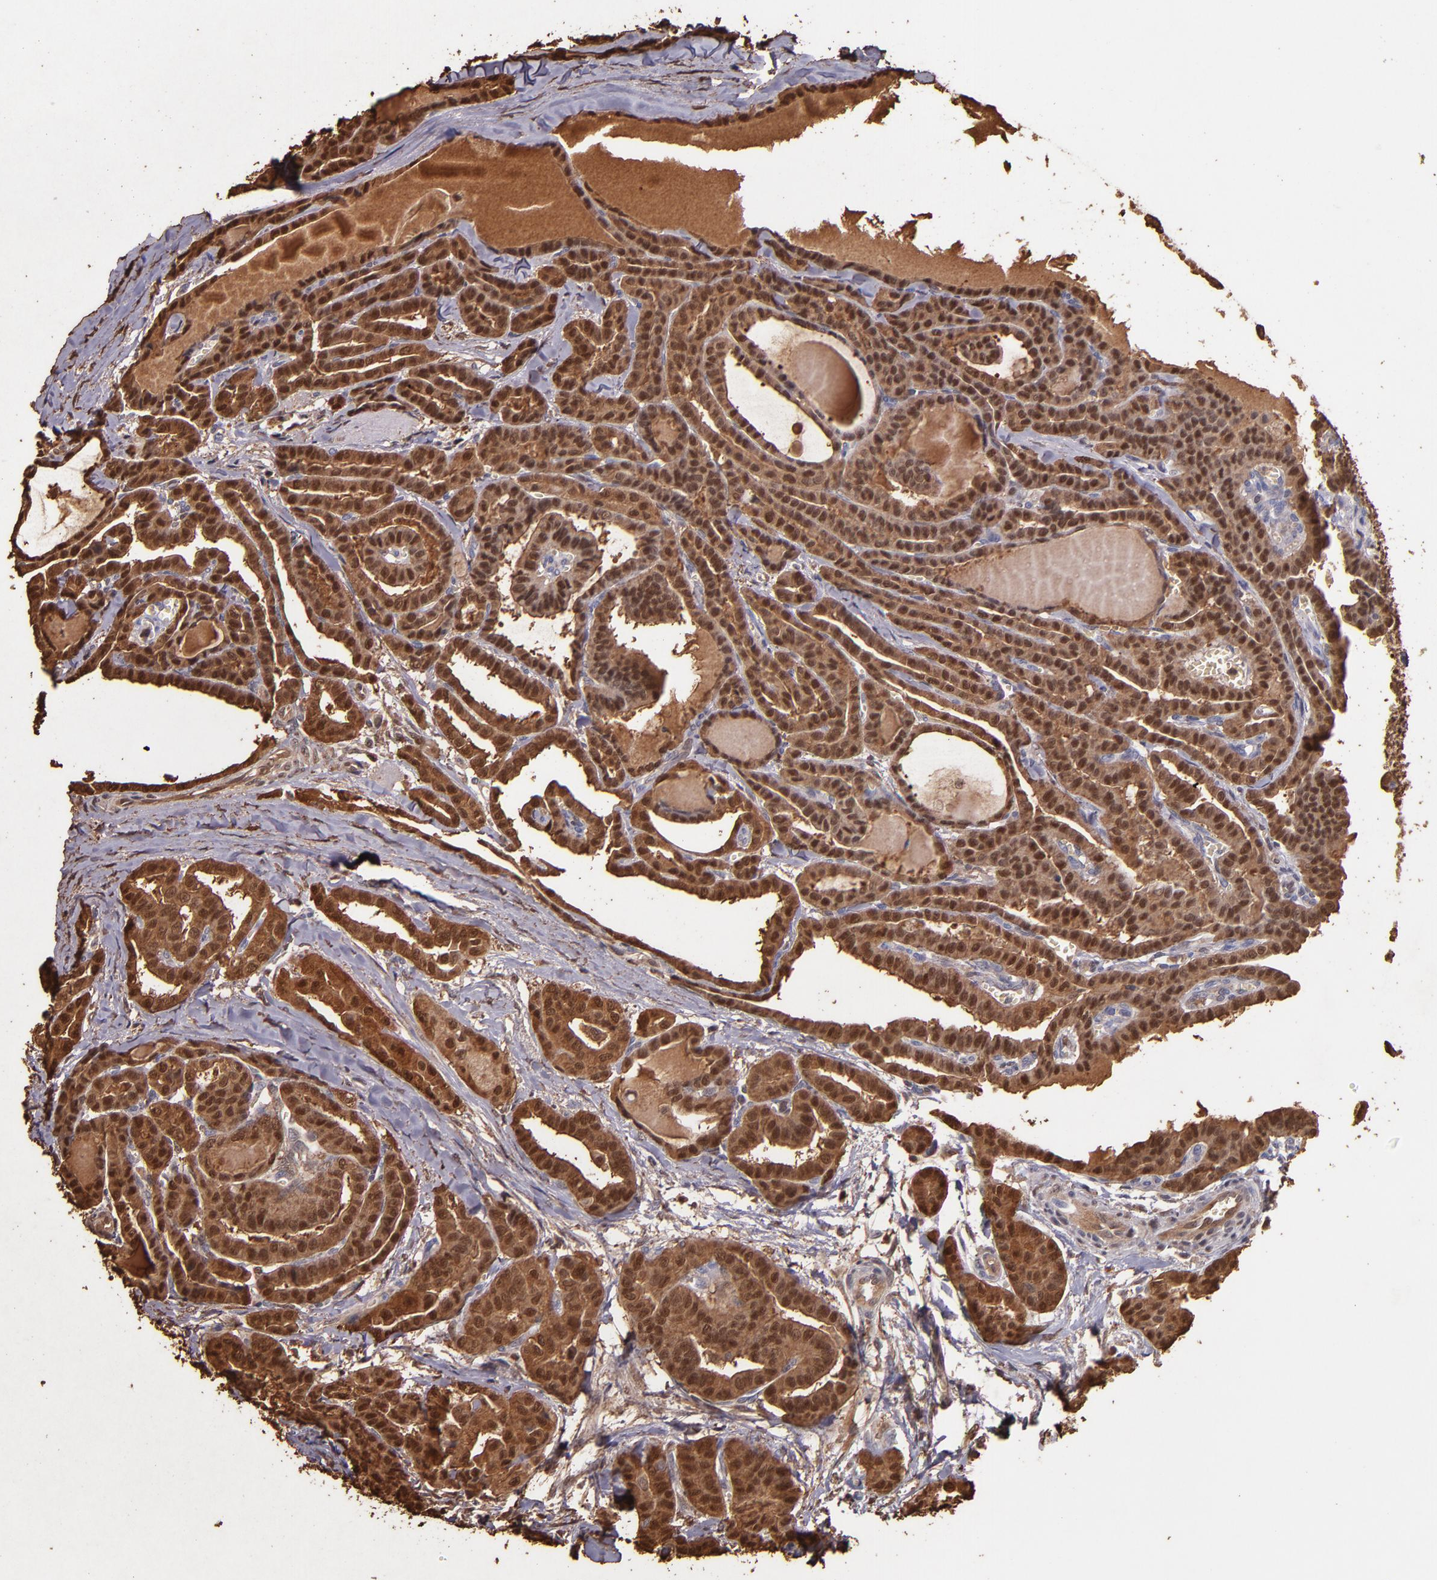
{"staining": {"intensity": "strong", "quantity": ">75%", "location": "cytoplasmic/membranous,nuclear"}, "tissue": "thyroid cancer", "cell_type": "Tumor cells", "image_type": "cancer", "snomed": [{"axis": "morphology", "description": "Carcinoma, NOS"}, {"axis": "topography", "description": "Thyroid gland"}], "caption": "Thyroid carcinoma tissue reveals strong cytoplasmic/membranous and nuclear expression in approximately >75% of tumor cells, visualized by immunohistochemistry.", "gene": "S100A6", "patient": {"sex": "female", "age": 91}}